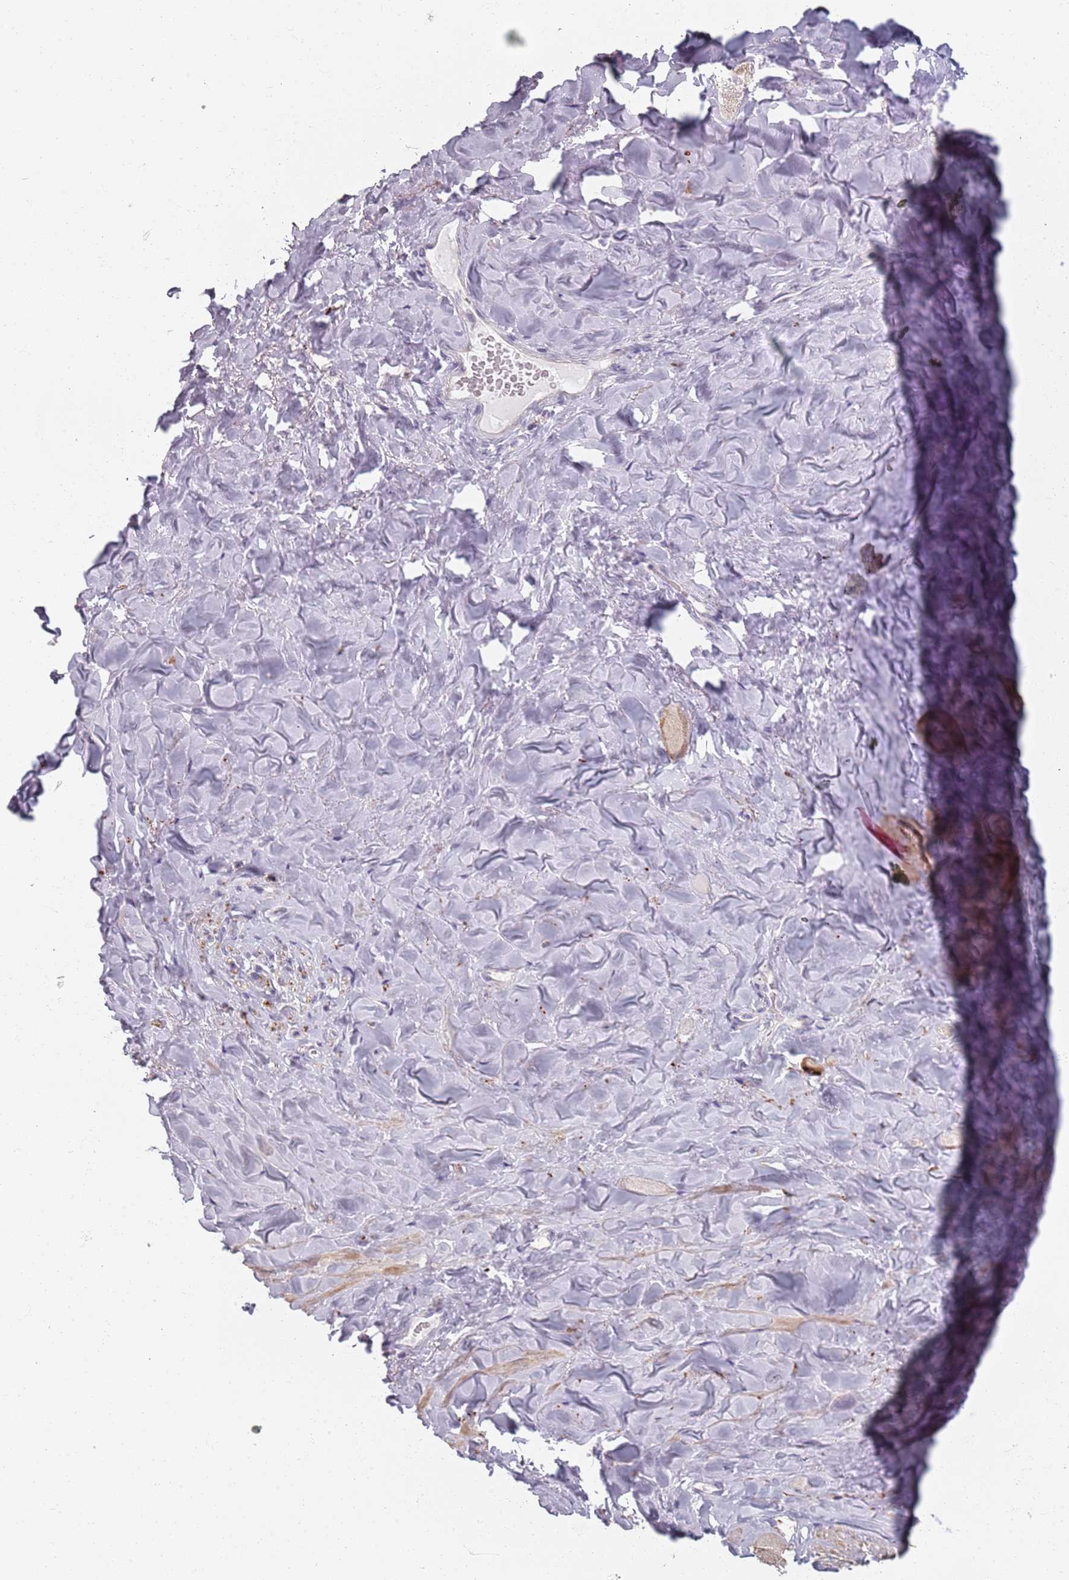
{"staining": {"intensity": "moderate", "quantity": "25%-75%", "location": "cytoplasmic/membranous"}, "tissue": "smooth muscle", "cell_type": "Smooth muscle cells", "image_type": "normal", "snomed": [{"axis": "morphology", "description": "Normal tissue, NOS"}, {"axis": "topography", "description": "Smooth muscle"}, {"axis": "topography", "description": "Peripheral nerve tissue"}], "caption": "A brown stain highlights moderate cytoplasmic/membranous positivity of a protein in smooth muscle cells of benign human smooth muscle.", "gene": "SYNGR3", "patient": {"sex": "male", "age": 69}}